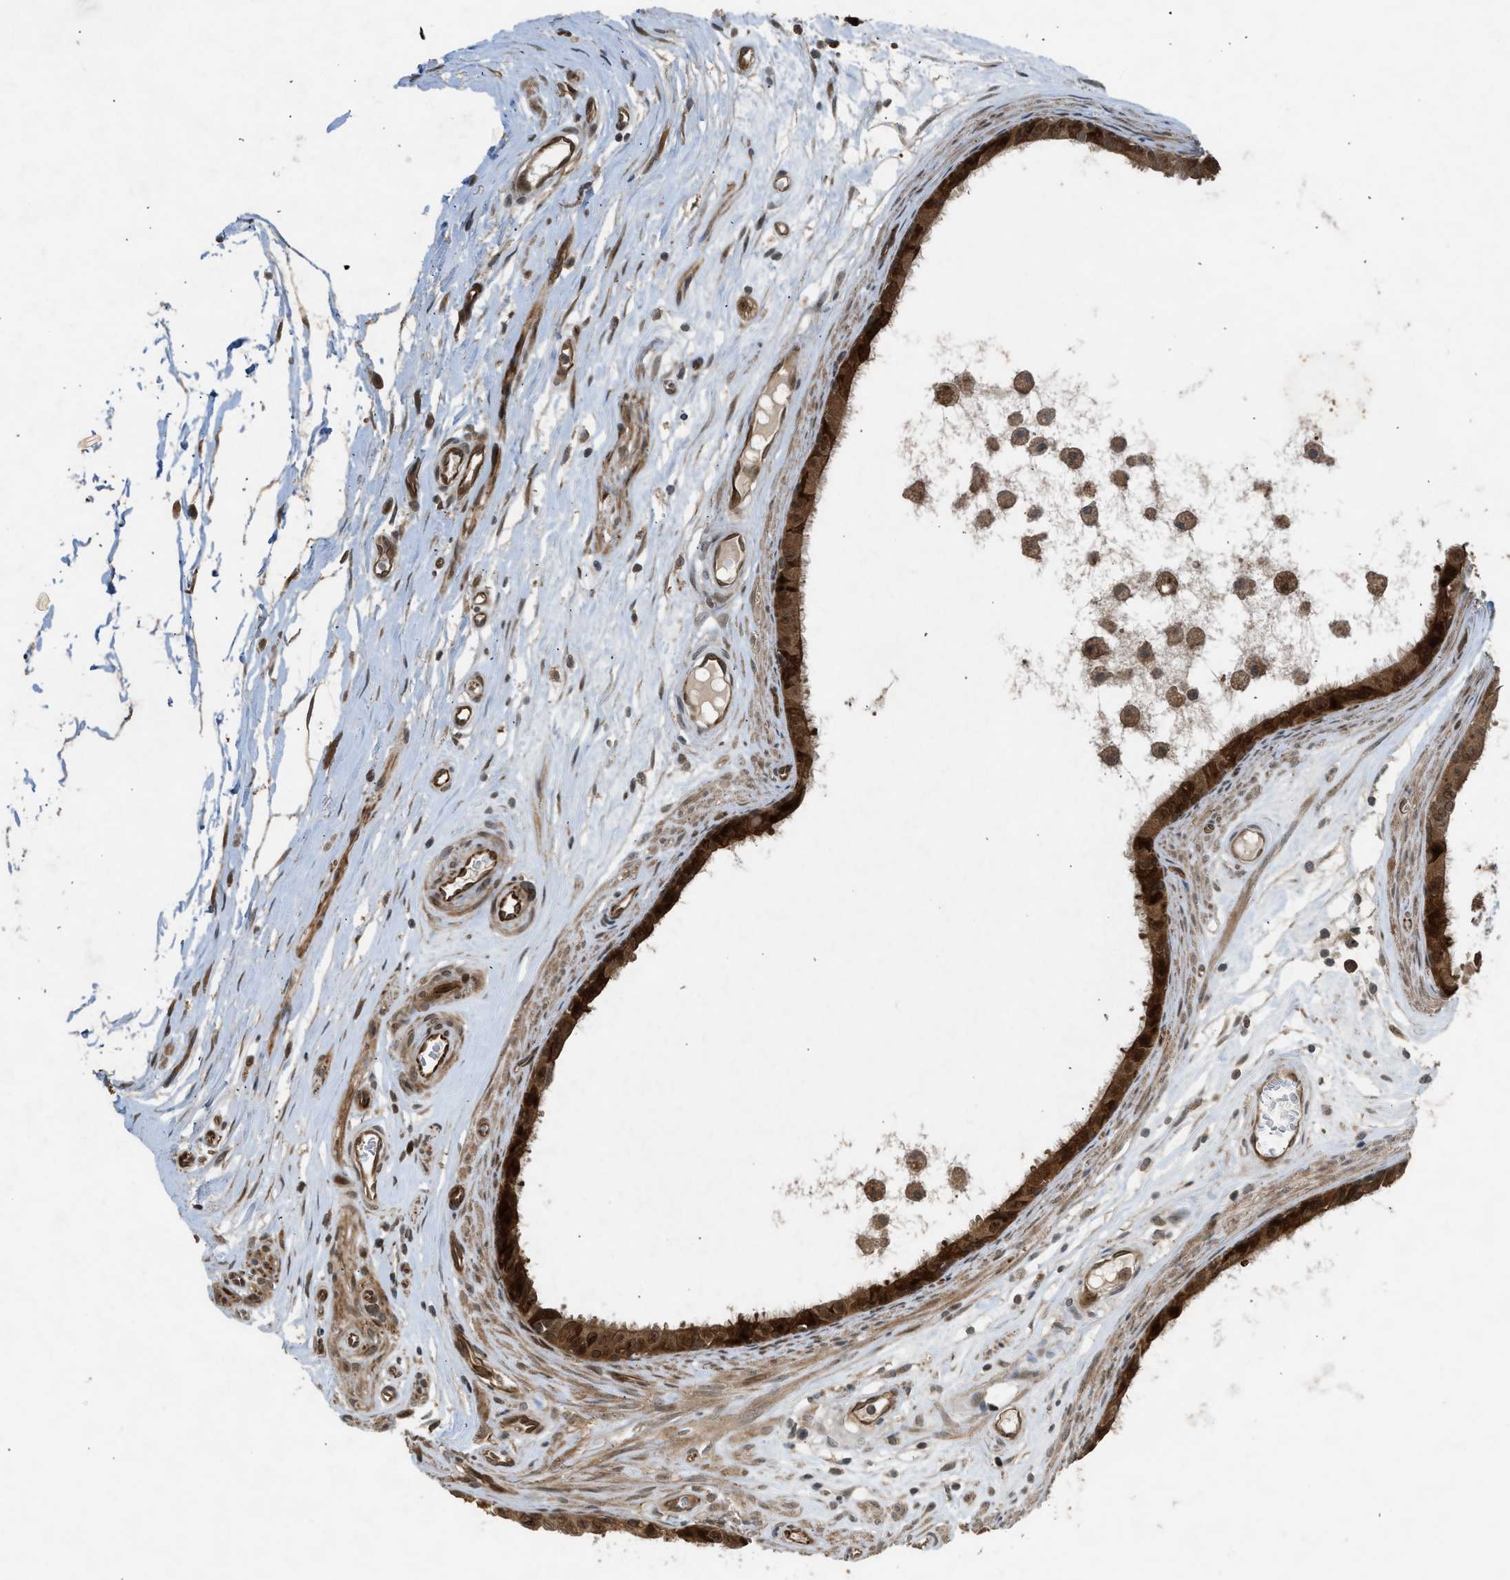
{"staining": {"intensity": "strong", "quantity": ">75%", "location": "cytoplasmic/membranous,nuclear"}, "tissue": "epididymis", "cell_type": "Glandular cells", "image_type": "normal", "snomed": [{"axis": "morphology", "description": "Normal tissue, NOS"}, {"axis": "morphology", "description": "Inflammation, NOS"}, {"axis": "topography", "description": "Epididymis"}], "caption": "A brown stain labels strong cytoplasmic/membranous,nuclear expression of a protein in glandular cells of normal epididymis. The protein of interest is stained brown, and the nuclei are stained in blue (DAB (3,3'-diaminobenzidine) IHC with brightfield microscopy, high magnification).", "gene": "TXNL1", "patient": {"sex": "male", "age": 85}}